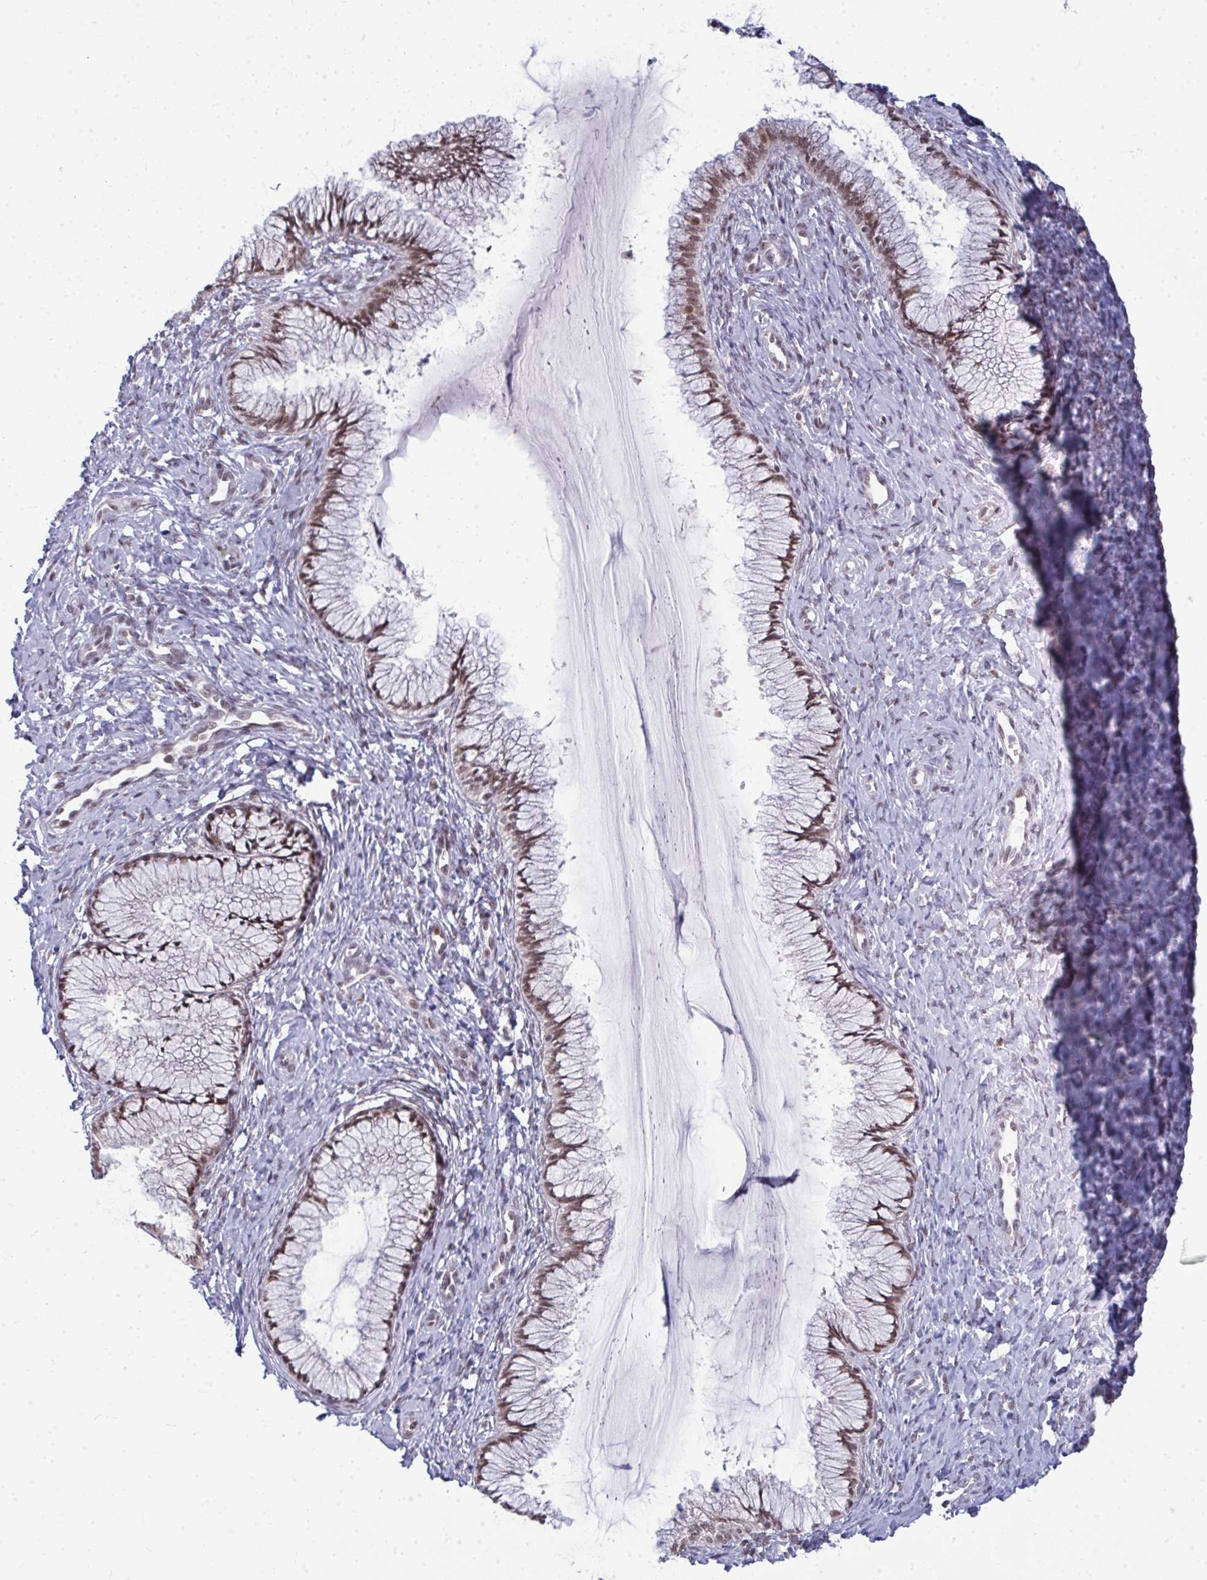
{"staining": {"intensity": "moderate", "quantity": "25%-75%", "location": "nuclear"}, "tissue": "cervix", "cell_type": "Glandular cells", "image_type": "normal", "snomed": [{"axis": "morphology", "description": "Normal tissue, NOS"}, {"axis": "topography", "description": "Cervix"}], "caption": "Immunohistochemical staining of benign cervix shows medium levels of moderate nuclear expression in approximately 25%-75% of glandular cells.", "gene": "ATF1", "patient": {"sex": "female", "age": 37}}